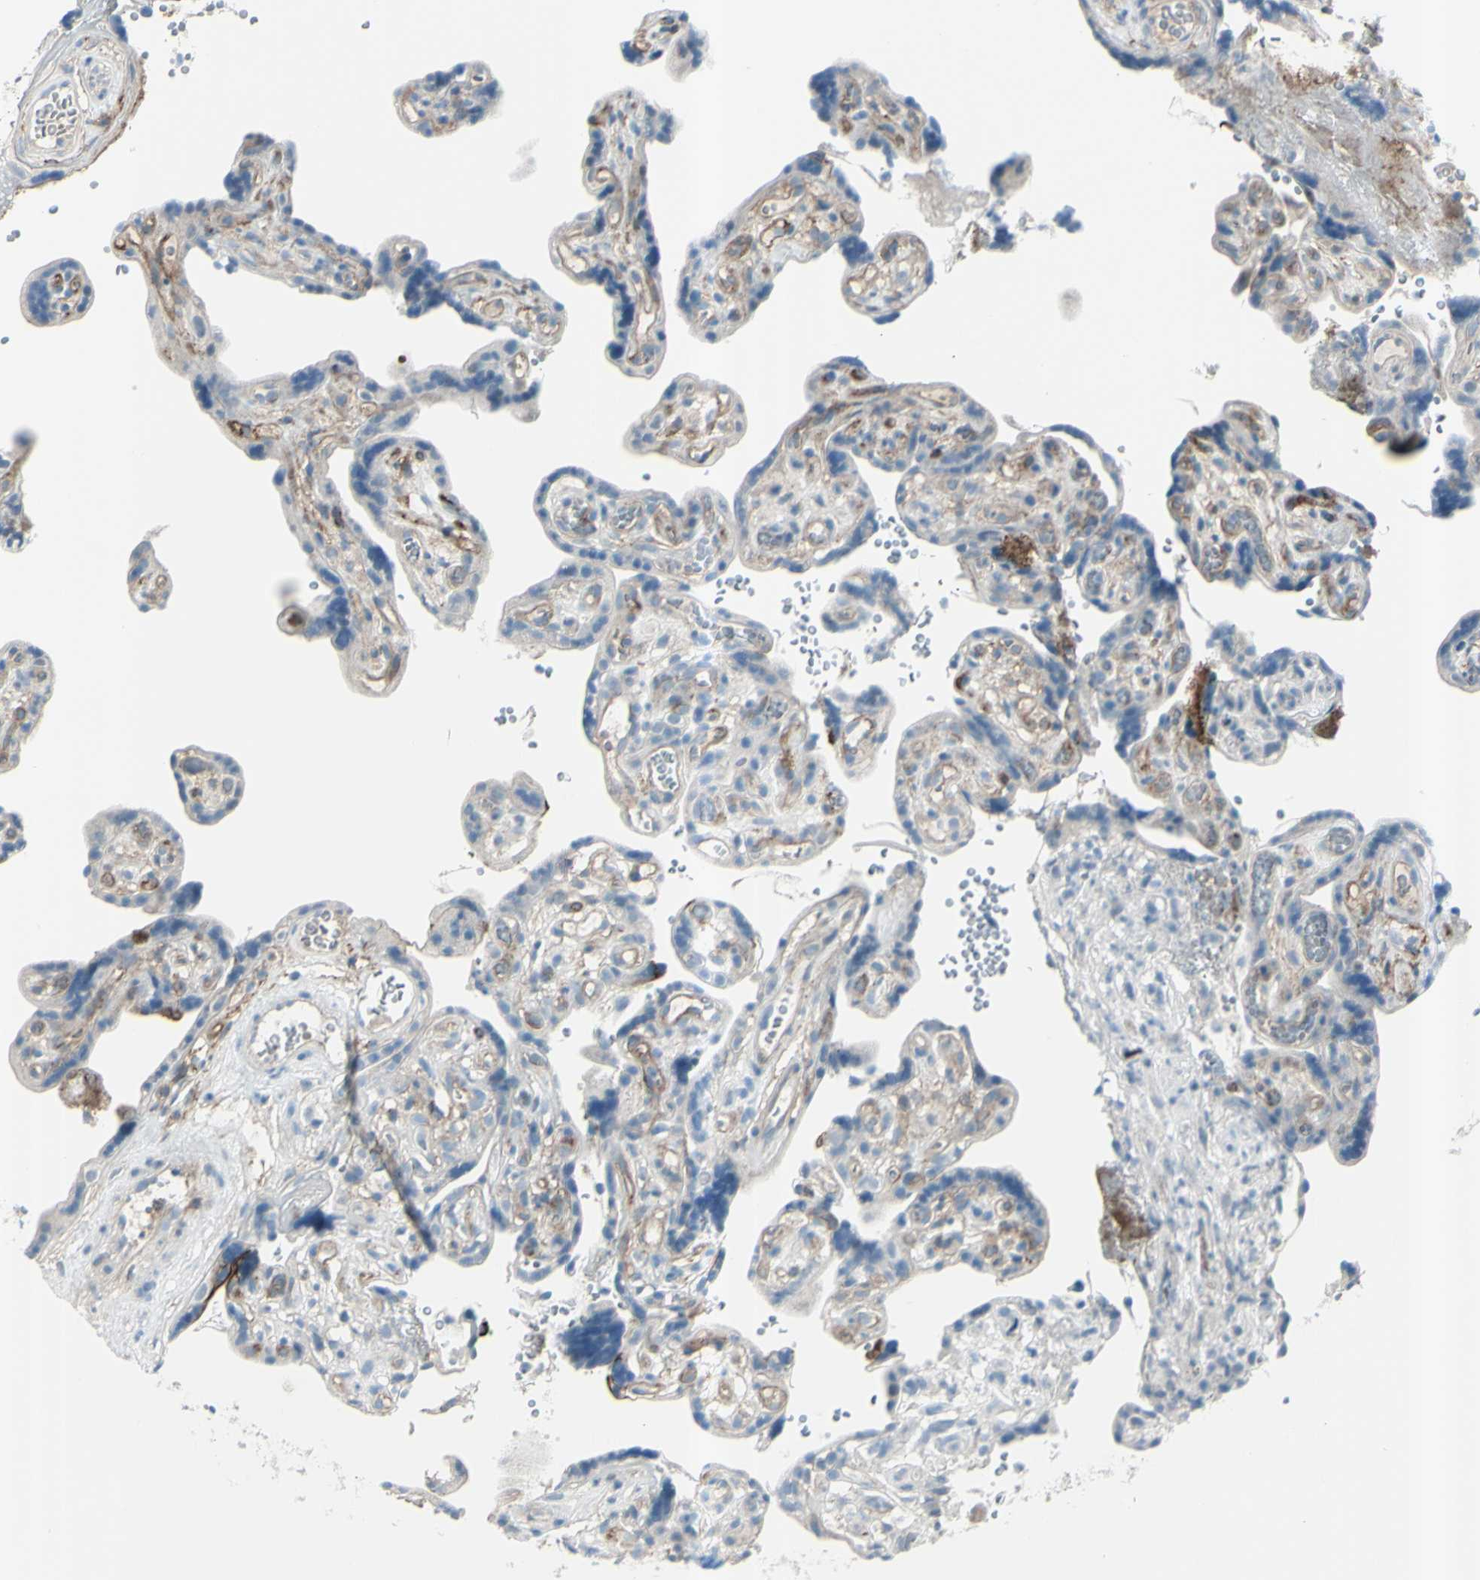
{"staining": {"intensity": "negative", "quantity": "none", "location": "none"}, "tissue": "placenta", "cell_type": "Decidual cells", "image_type": "normal", "snomed": [{"axis": "morphology", "description": "Normal tissue, NOS"}, {"axis": "topography", "description": "Placenta"}], "caption": "This histopathology image is of benign placenta stained with immunohistochemistry (IHC) to label a protein in brown with the nuclei are counter-stained blue. There is no positivity in decidual cells.", "gene": "GPR34", "patient": {"sex": "female", "age": 30}}